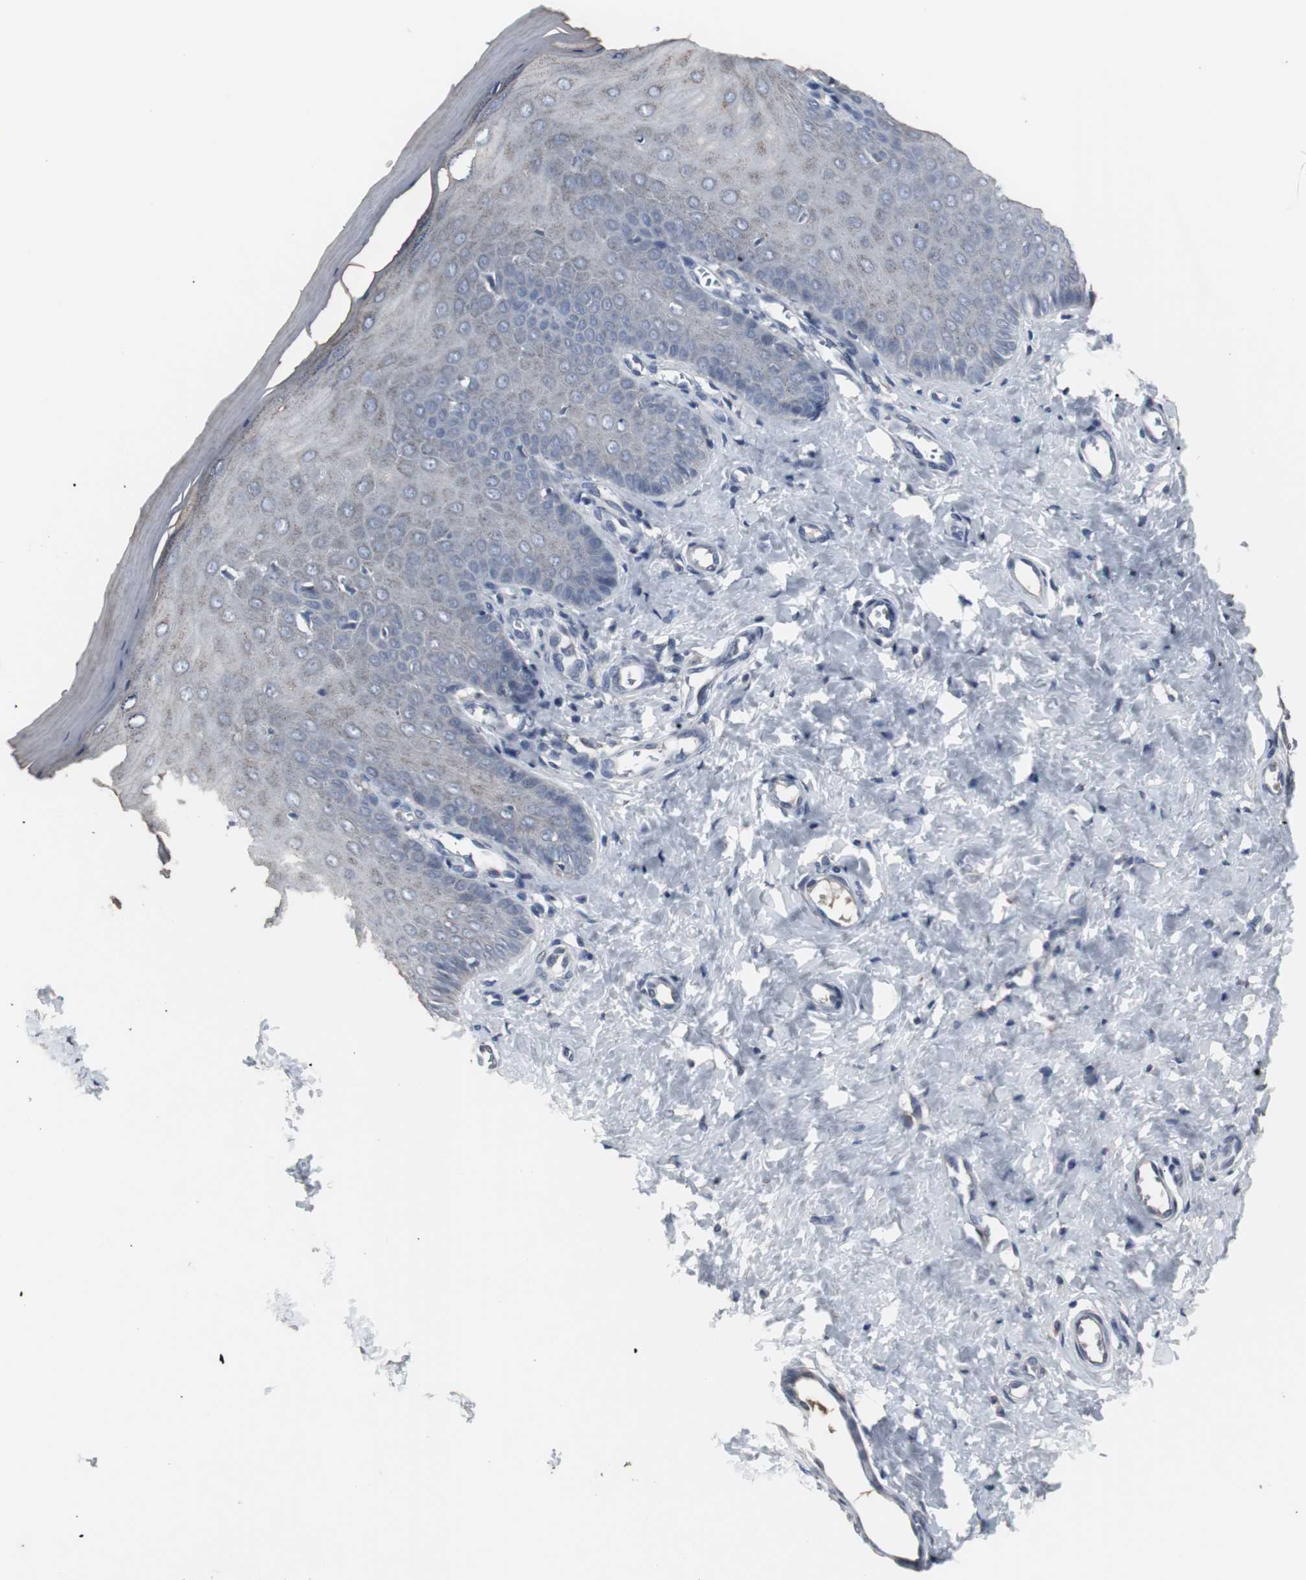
{"staining": {"intensity": "weak", "quantity": ">75%", "location": "cytoplasmic/membranous"}, "tissue": "cervix", "cell_type": "Glandular cells", "image_type": "normal", "snomed": [{"axis": "morphology", "description": "Normal tissue, NOS"}, {"axis": "topography", "description": "Cervix"}], "caption": "Protein staining reveals weak cytoplasmic/membranous positivity in approximately >75% of glandular cells in unremarkable cervix.", "gene": "ACAA1", "patient": {"sex": "female", "age": 55}}